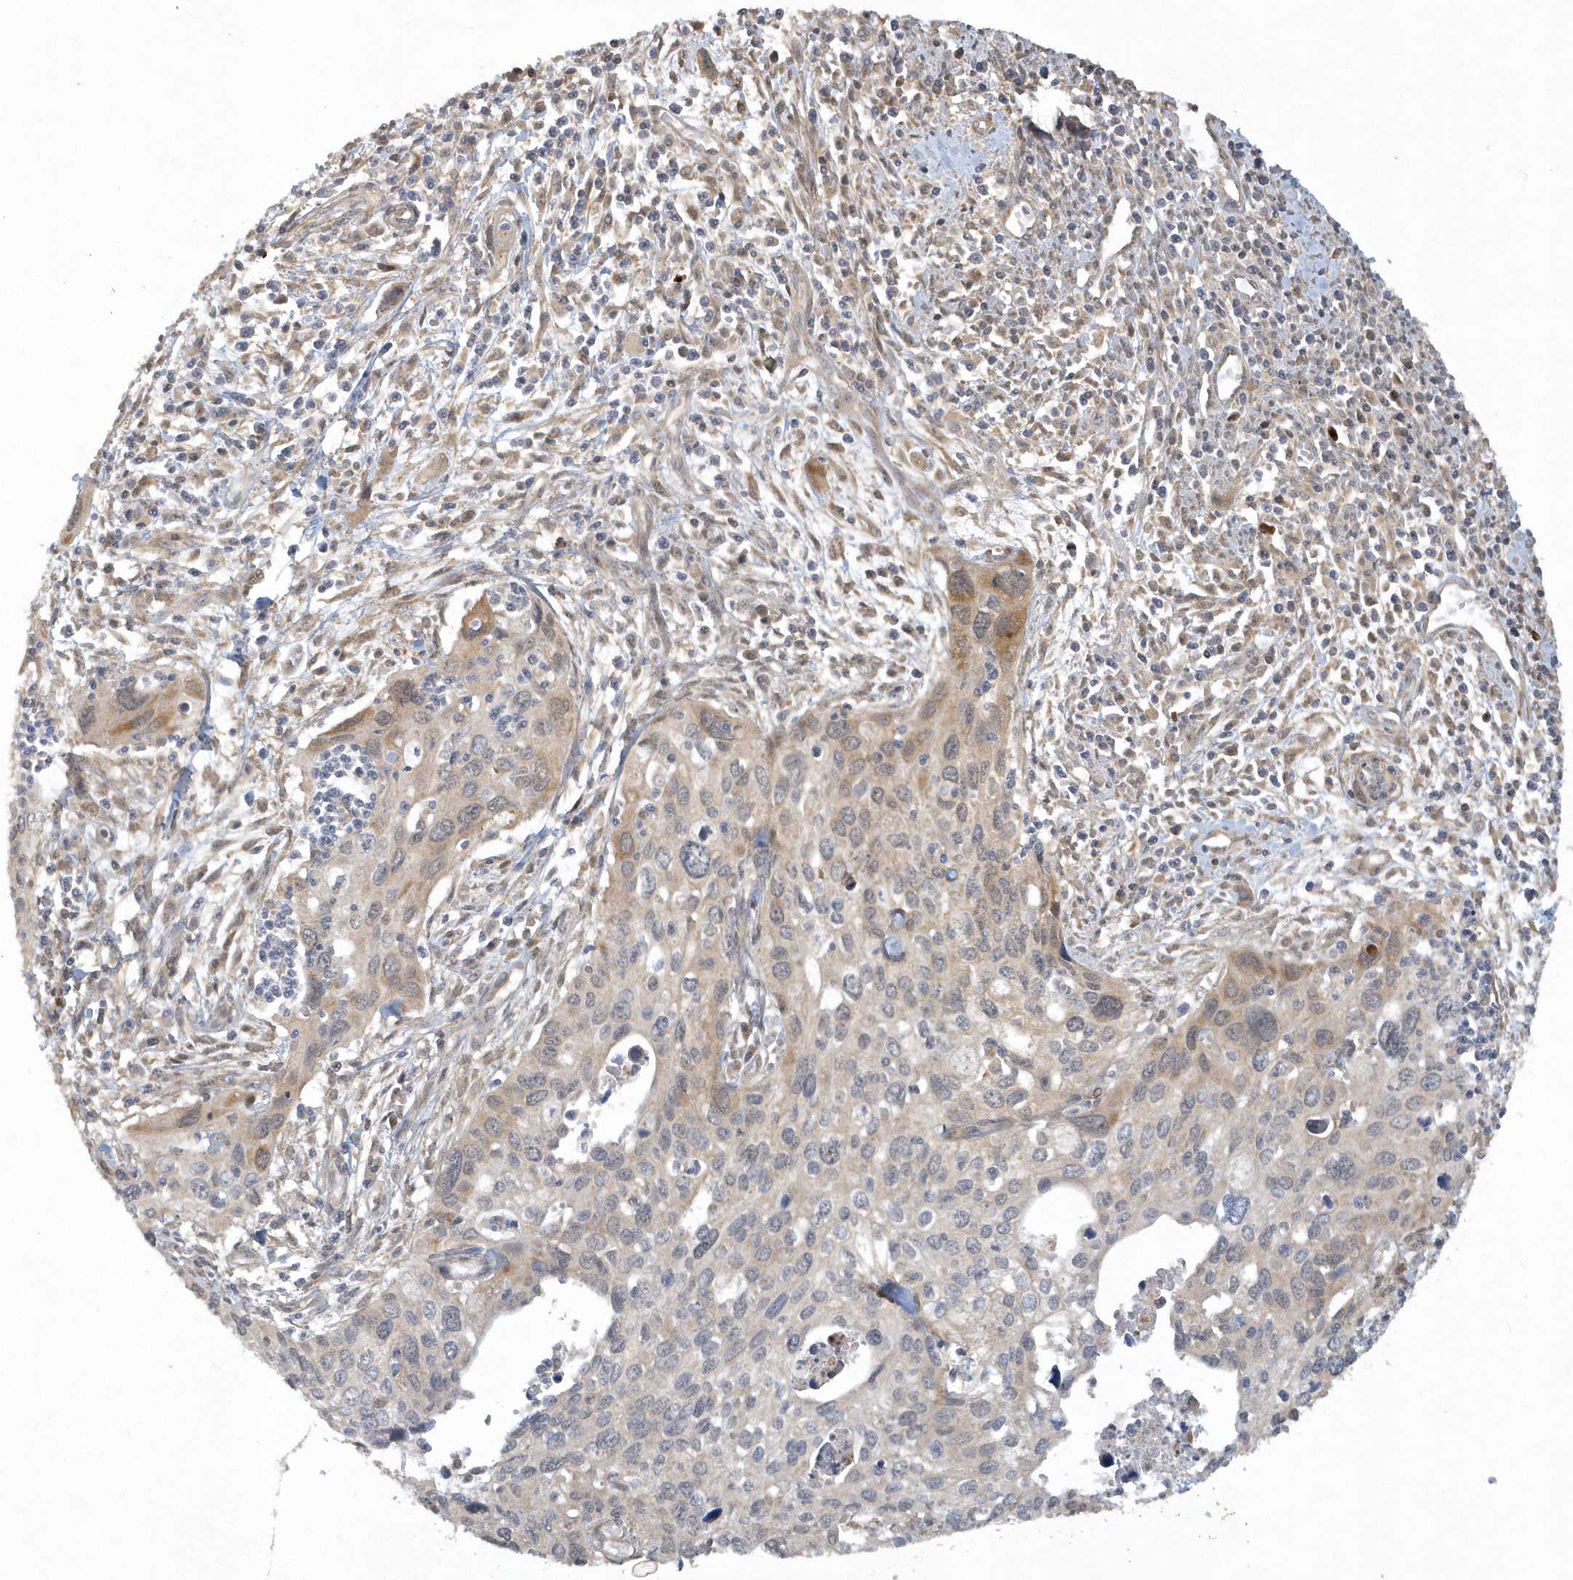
{"staining": {"intensity": "moderate", "quantity": "<25%", "location": "cytoplasmic/membranous"}, "tissue": "cervical cancer", "cell_type": "Tumor cells", "image_type": "cancer", "snomed": [{"axis": "morphology", "description": "Squamous cell carcinoma, NOS"}, {"axis": "topography", "description": "Cervix"}], "caption": "Tumor cells exhibit low levels of moderate cytoplasmic/membranous staining in about <25% of cells in cervical cancer.", "gene": "THG1L", "patient": {"sex": "female", "age": 55}}